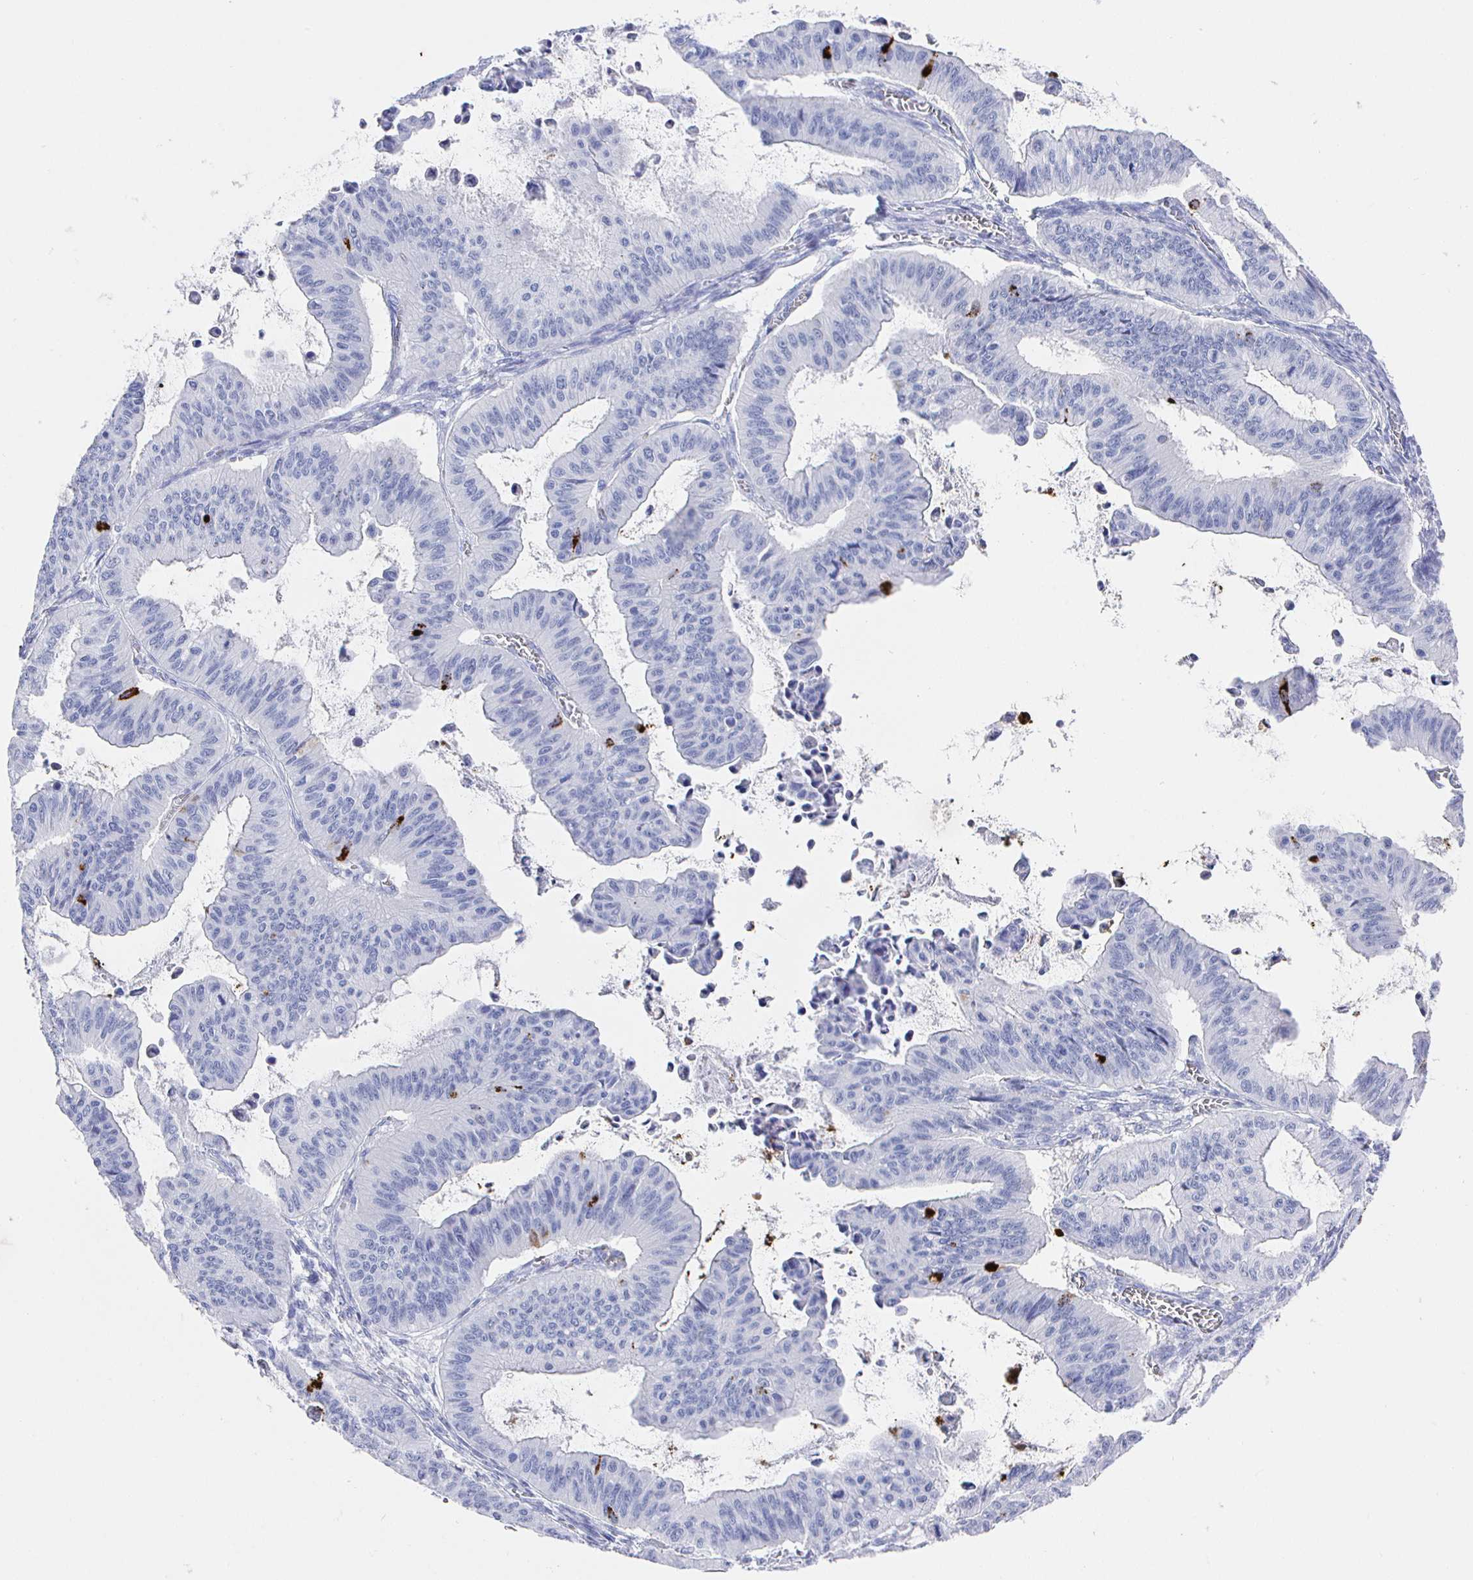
{"staining": {"intensity": "negative", "quantity": "none", "location": "none"}, "tissue": "ovarian cancer", "cell_type": "Tumor cells", "image_type": "cancer", "snomed": [{"axis": "morphology", "description": "Cystadenocarcinoma, mucinous, NOS"}, {"axis": "topography", "description": "Ovary"}], "caption": "An immunohistochemistry (IHC) histopathology image of mucinous cystadenocarcinoma (ovarian) is shown. There is no staining in tumor cells of mucinous cystadenocarcinoma (ovarian).", "gene": "CLCA1", "patient": {"sex": "female", "age": 72}}